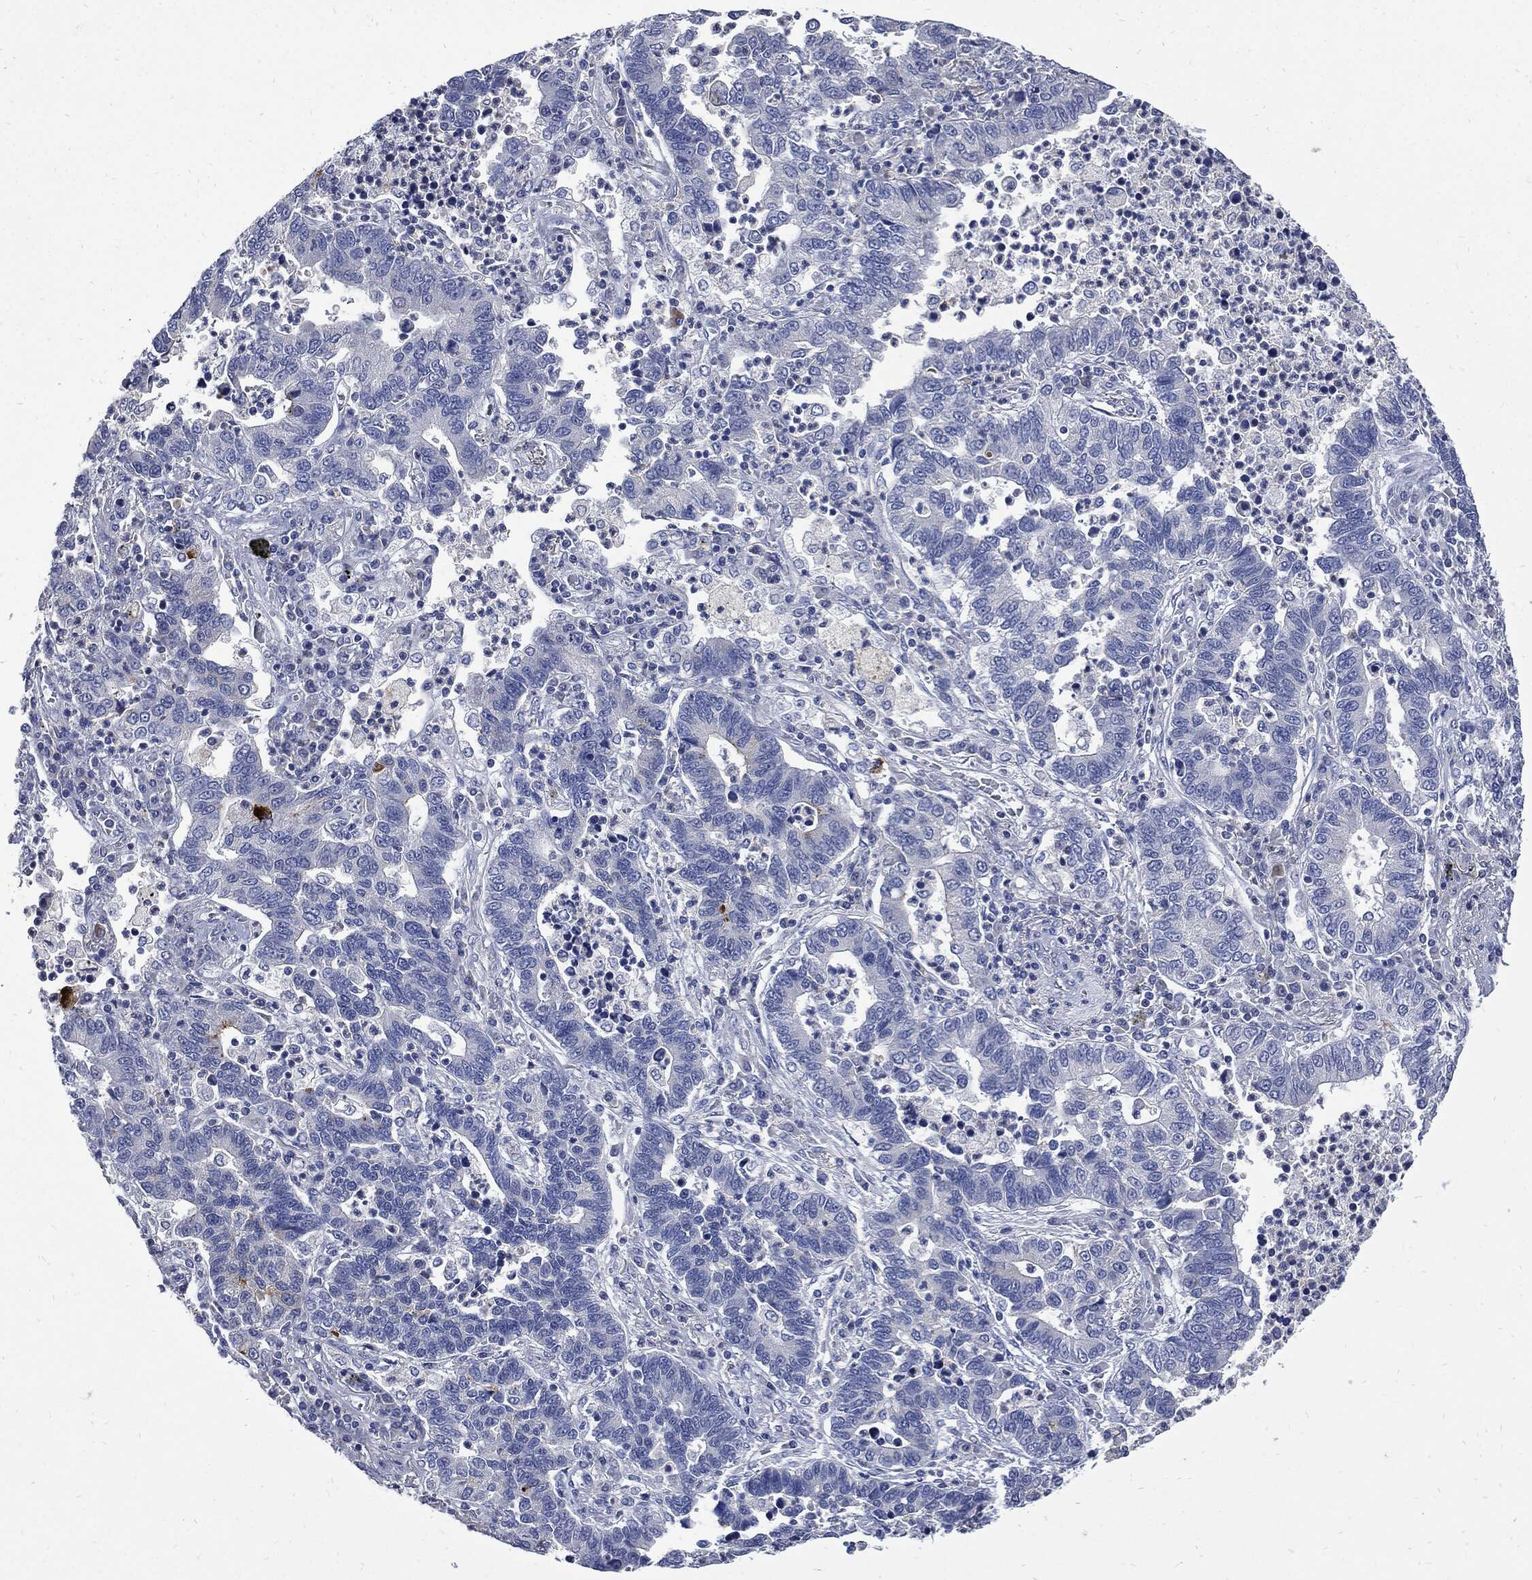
{"staining": {"intensity": "negative", "quantity": "none", "location": "none"}, "tissue": "lung cancer", "cell_type": "Tumor cells", "image_type": "cancer", "snomed": [{"axis": "morphology", "description": "Adenocarcinoma, NOS"}, {"axis": "topography", "description": "Lung"}], "caption": "Immunohistochemistry (IHC) of human lung cancer (adenocarcinoma) demonstrates no staining in tumor cells.", "gene": "CPE", "patient": {"sex": "female", "age": 57}}